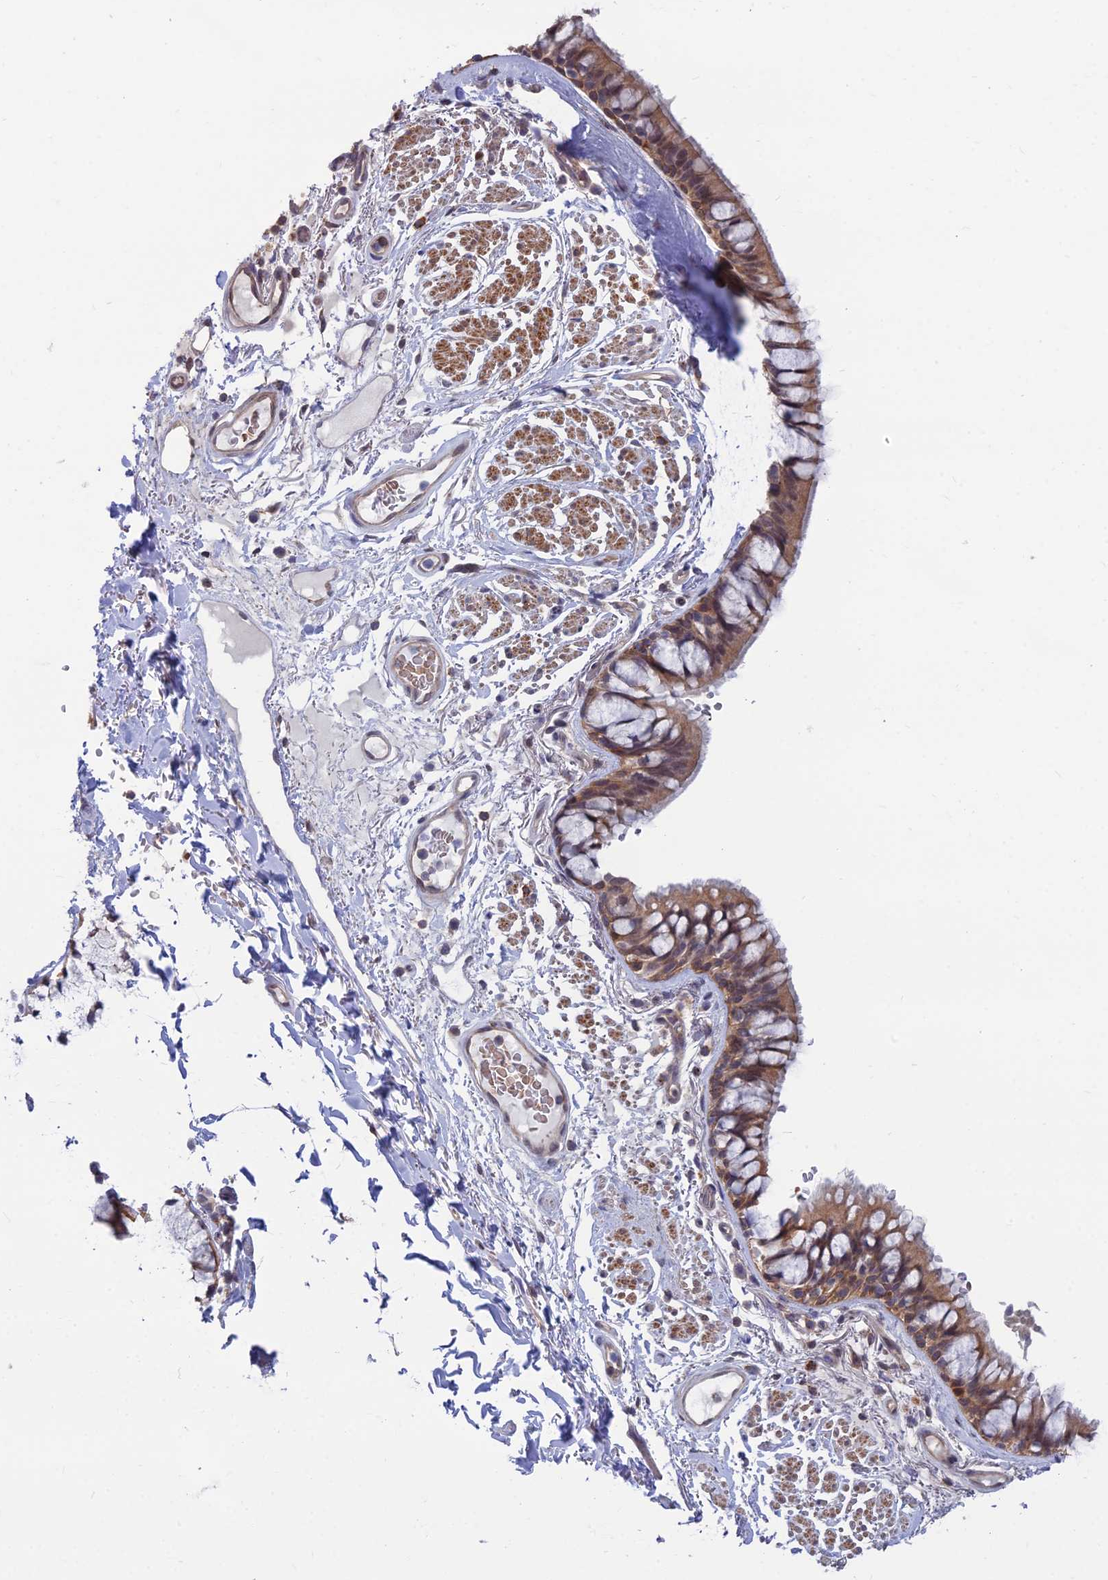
{"staining": {"intensity": "moderate", "quantity": ">75%", "location": "cytoplasmic/membranous"}, "tissue": "bronchus", "cell_type": "Respiratory epithelial cells", "image_type": "normal", "snomed": [{"axis": "morphology", "description": "Normal tissue, NOS"}, {"axis": "topography", "description": "Bronchus"}], "caption": "A micrograph of human bronchus stained for a protein demonstrates moderate cytoplasmic/membranous brown staining in respiratory epithelial cells. (brown staining indicates protein expression, while blue staining denotes nuclei).", "gene": "OPA3", "patient": {"sex": "male", "age": 70}}